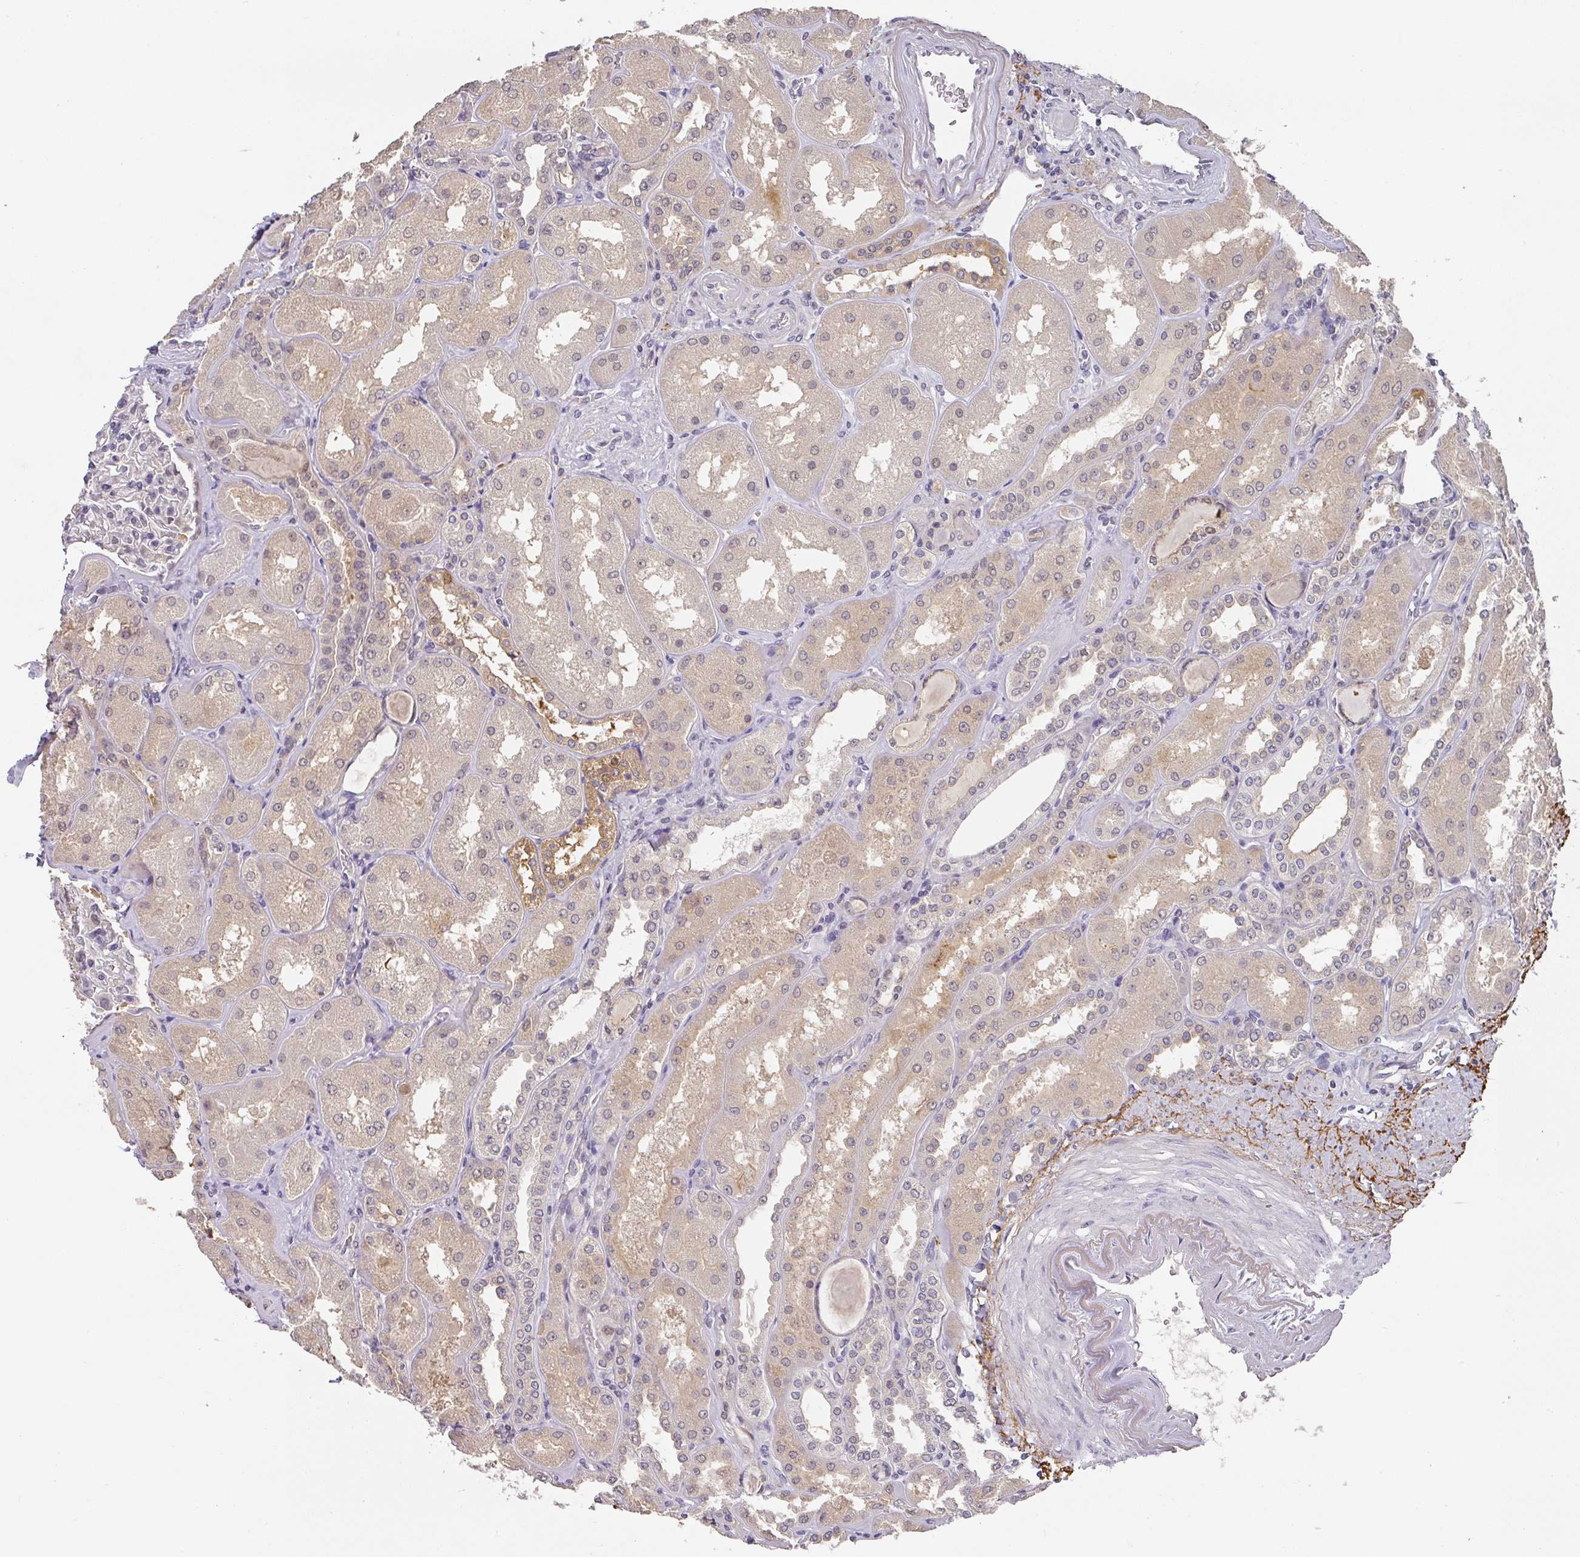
{"staining": {"intensity": "negative", "quantity": "none", "location": "none"}, "tissue": "kidney", "cell_type": "Cells in glomeruli", "image_type": "normal", "snomed": [{"axis": "morphology", "description": "Normal tissue, NOS"}, {"axis": "topography", "description": "Kidney"}], "caption": "High power microscopy photomicrograph of an immunohistochemistry (IHC) image of unremarkable kidney, revealing no significant staining in cells in glomeruli.", "gene": "FOXN4", "patient": {"sex": "male", "age": 61}}